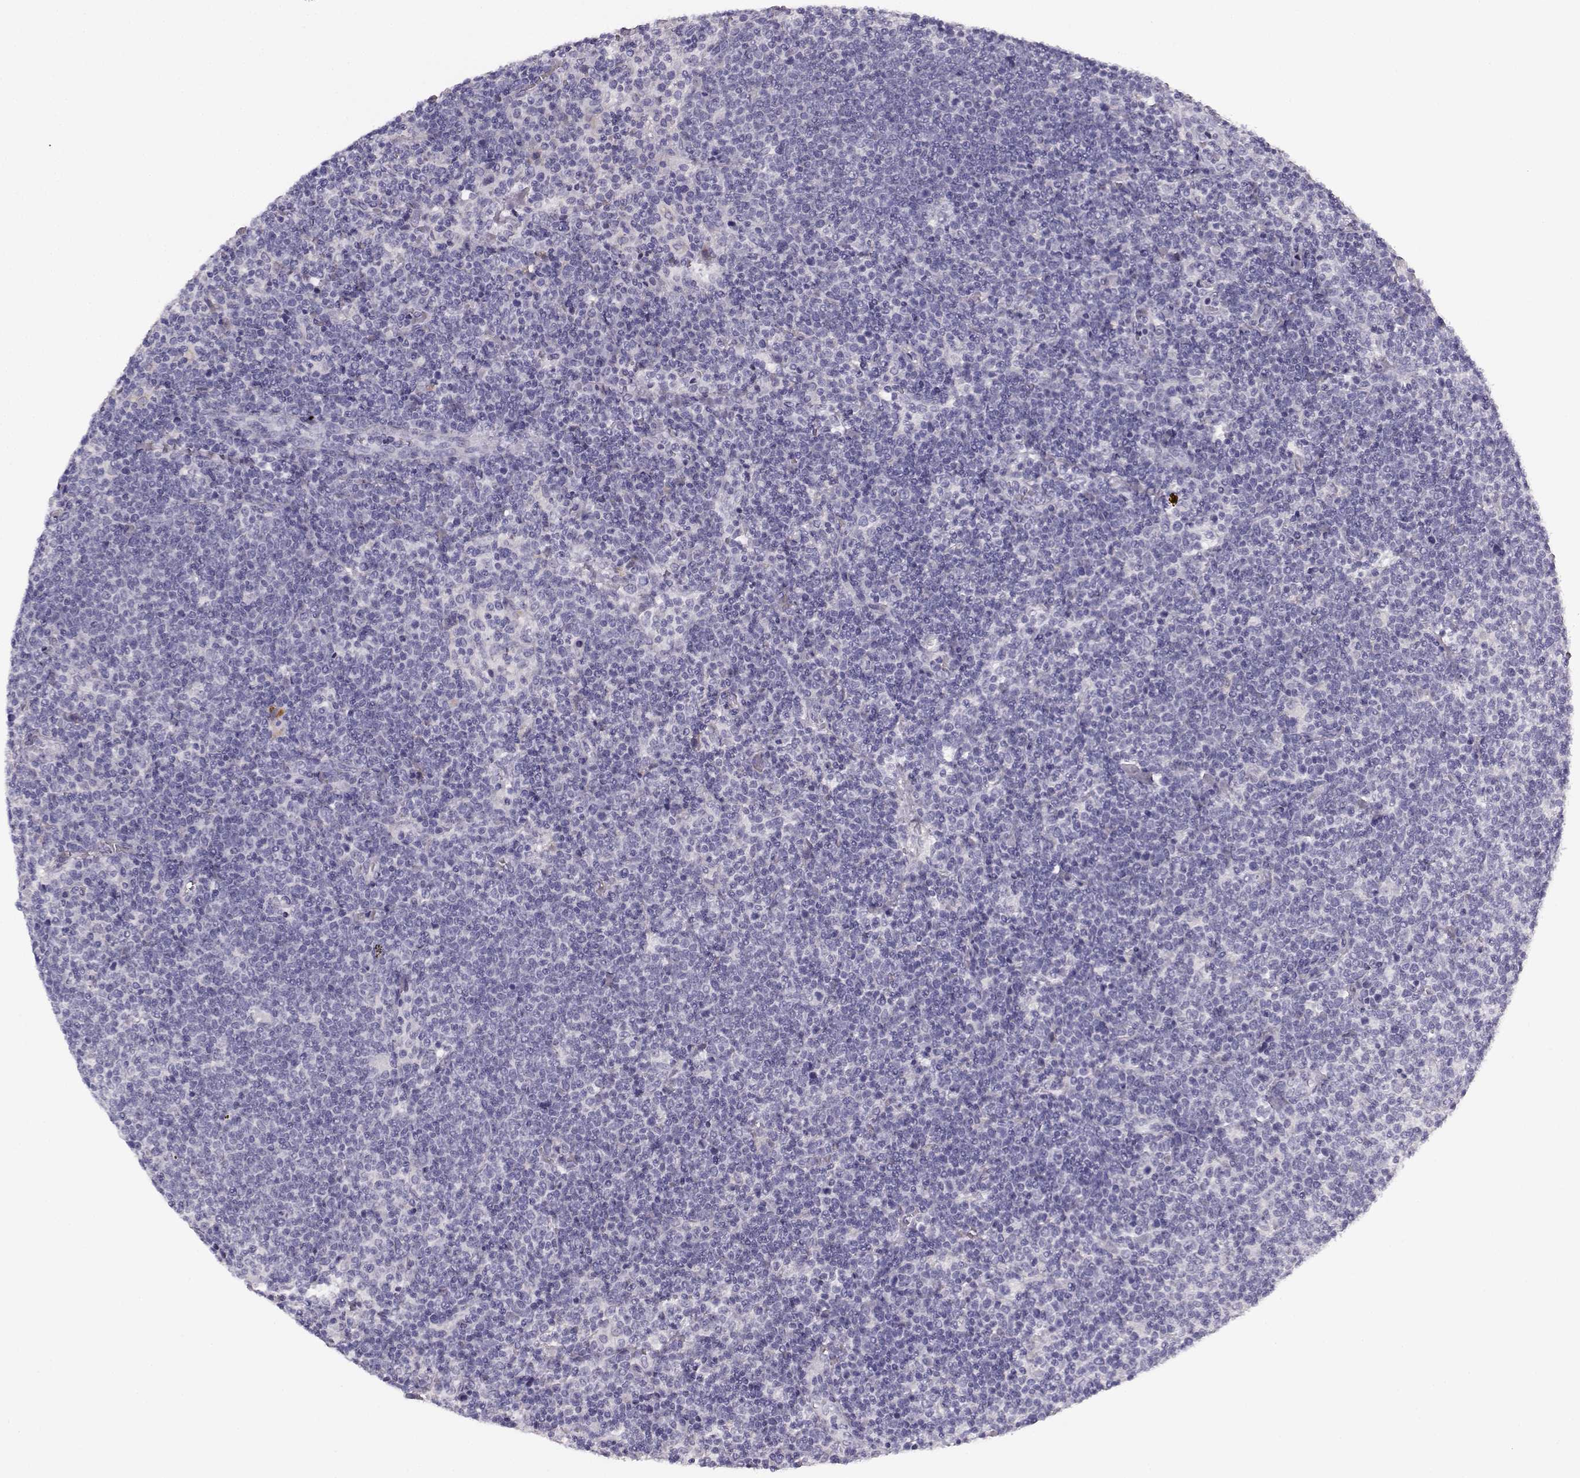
{"staining": {"intensity": "negative", "quantity": "none", "location": "none"}, "tissue": "lymphoma", "cell_type": "Tumor cells", "image_type": "cancer", "snomed": [{"axis": "morphology", "description": "Malignant lymphoma, non-Hodgkin's type, High grade"}, {"axis": "topography", "description": "Lymph node"}], "caption": "Malignant lymphoma, non-Hodgkin's type (high-grade) stained for a protein using immunohistochemistry (IHC) demonstrates no staining tumor cells.", "gene": "BFSP2", "patient": {"sex": "male", "age": 61}}